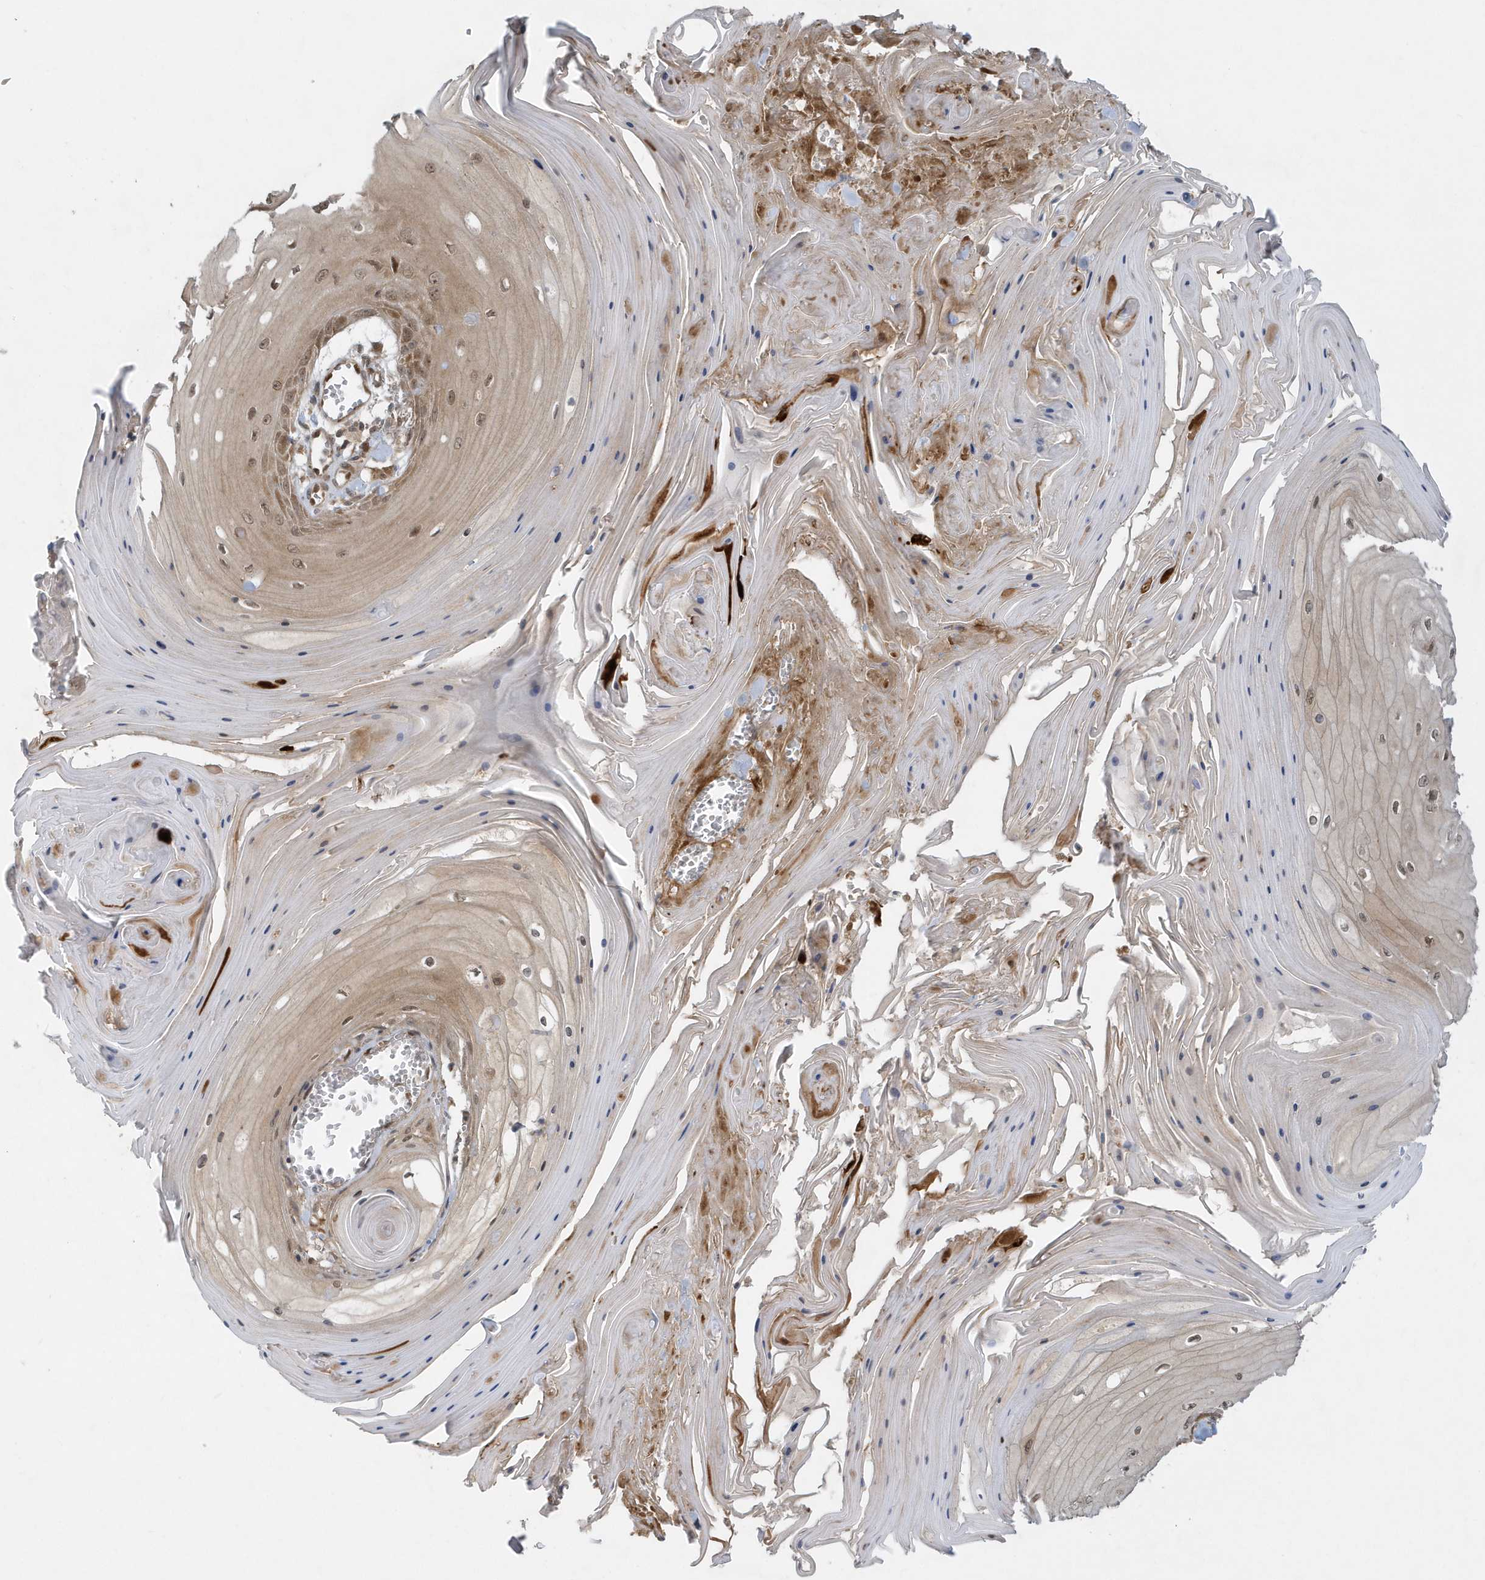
{"staining": {"intensity": "weak", "quantity": "25%-75%", "location": "cytoplasmic/membranous,nuclear"}, "tissue": "skin cancer", "cell_type": "Tumor cells", "image_type": "cancer", "snomed": [{"axis": "morphology", "description": "Squamous cell carcinoma, NOS"}, {"axis": "topography", "description": "Skin"}], "caption": "Protein staining of skin cancer tissue reveals weak cytoplasmic/membranous and nuclear positivity in approximately 25%-75% of tumor cells.", "gene": "ATG4A", "patient": {"sex": "male", "age": 74}}